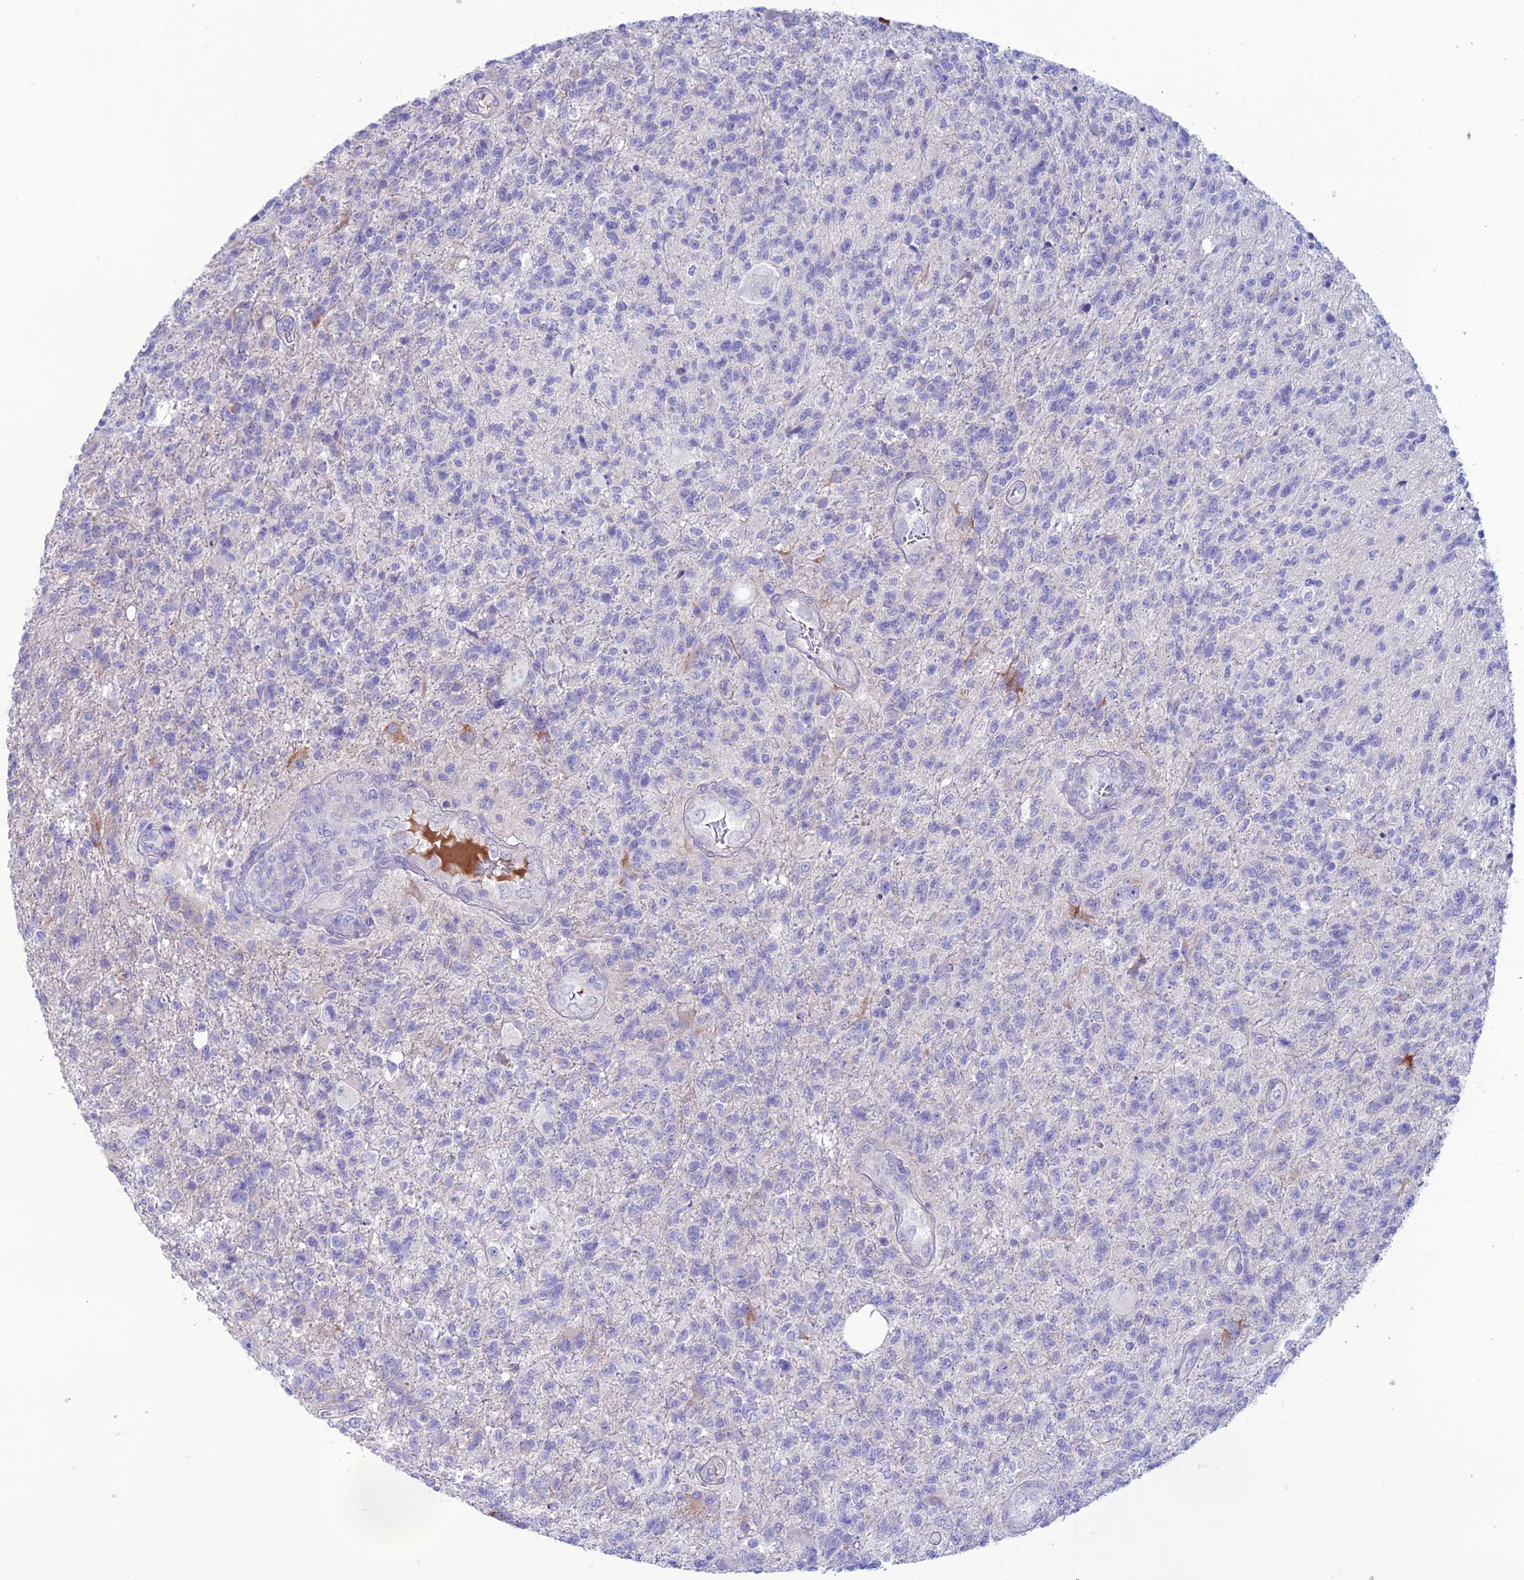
{"staining": {"intensity": "negative", "quantity": "none", "location": "none"}, "tissue": "glioma", "cell_type": "Tumor cells", "image_type": "cancer", "snomed": [{"axis": "morphology", "description": "Glioma, malignant, High grade"}, {"axis": "topography", "description": "Brain"}], "caption": "Glioma stained for a protein using immunohistochemistry (IHC) shows no expression tumor cells.", "gene": "C21orf140", "patient": {"sex": "male", "age": 56}}